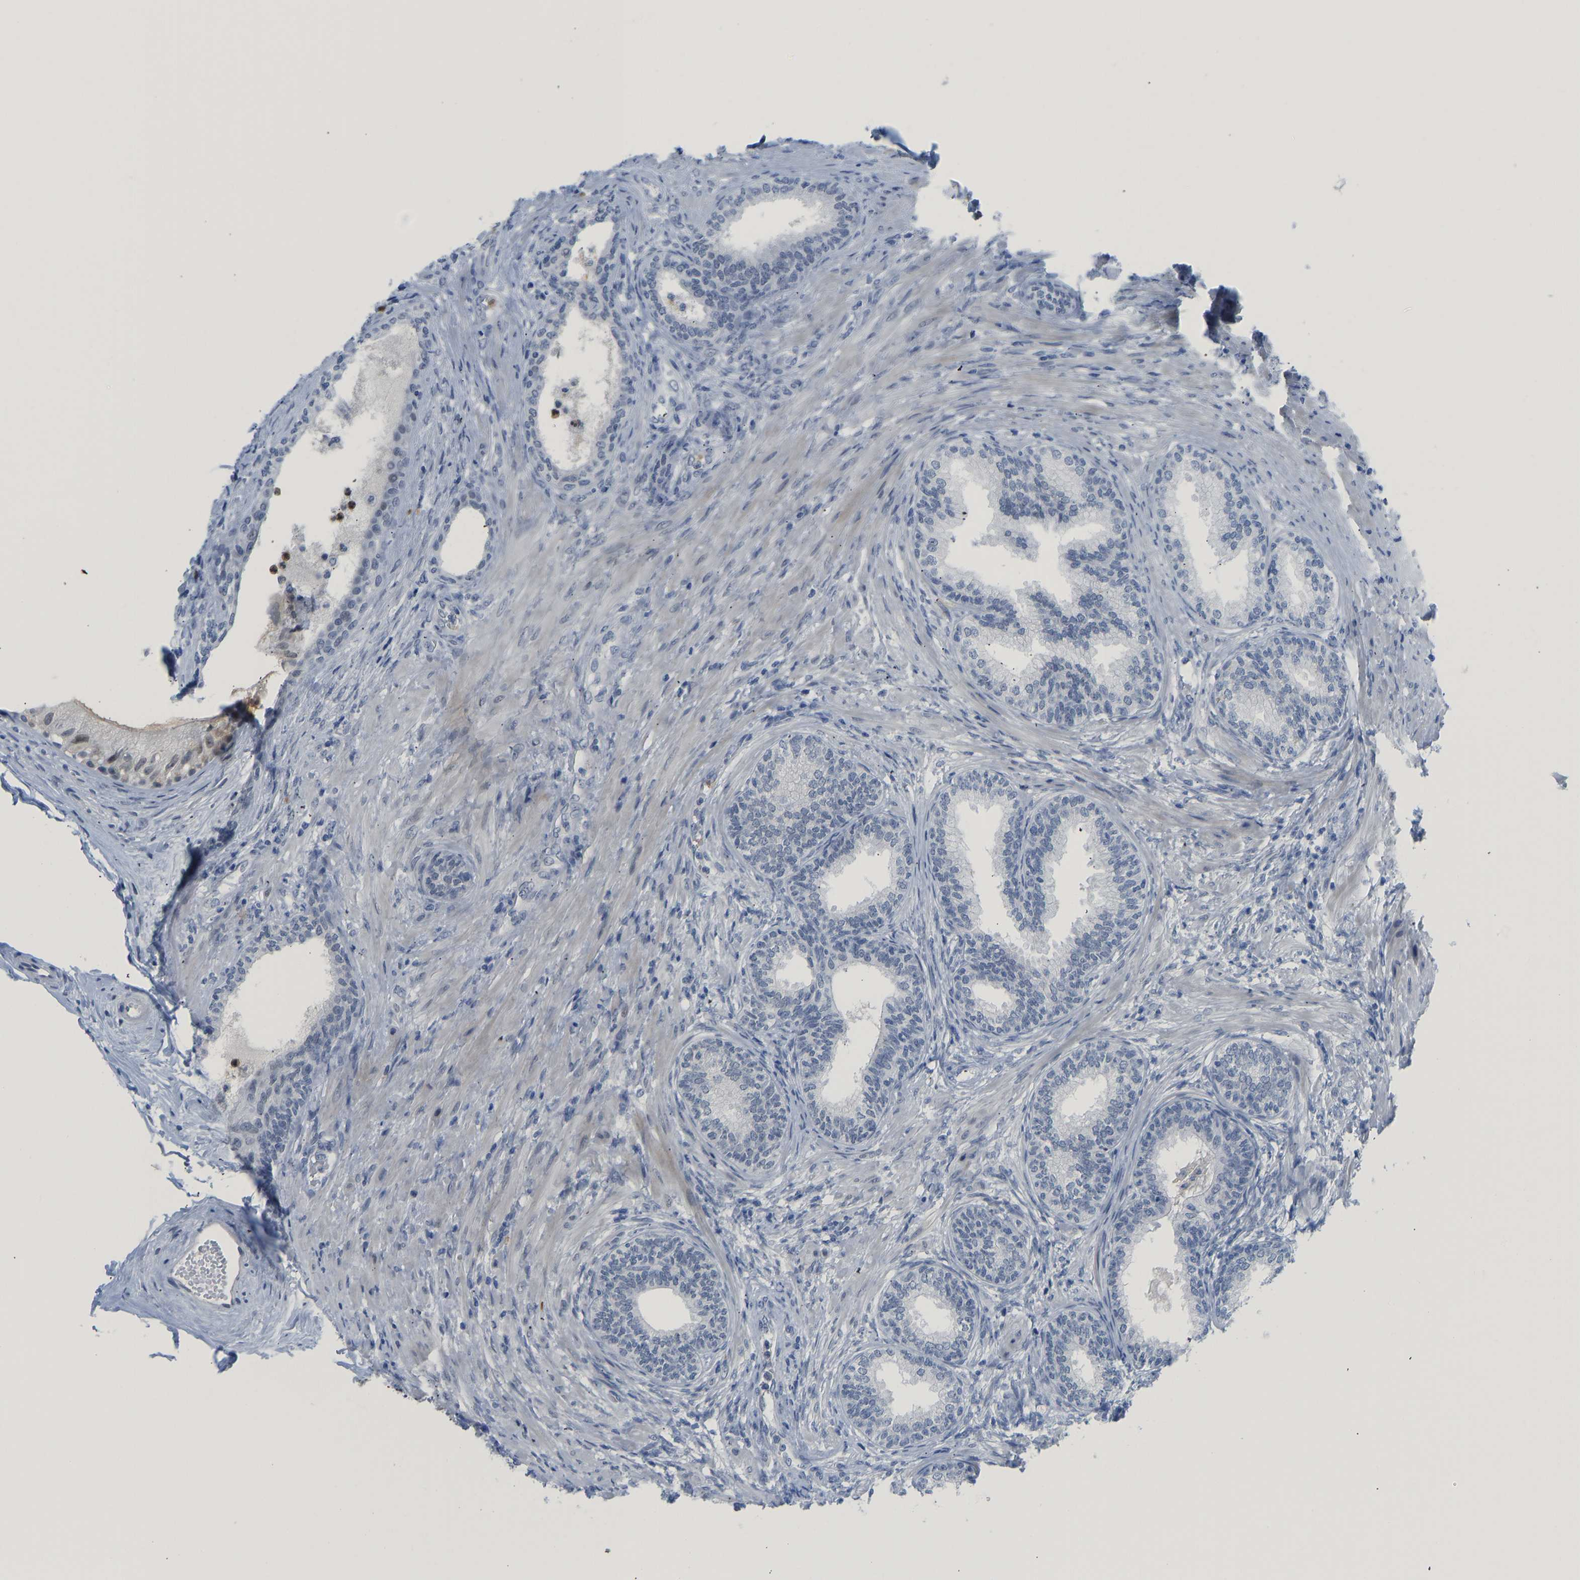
{"staining": {"intensity": "negative", "quantity": "none", "location": "none"}, "tissue": "prostate", "cell_type": "Glandular cells", "image_type": "normal", "snomed": [{"axis": "morphology", "description": "Normal tissue, NOS"}, {"axis": "topography", "description": "Prostate"}], "caption": "DAB (3,3'-diaminobenzidine) immunohistochemical staining of unremarkable human prostate displays no significant expression in glandular cells.", "gene": "TXNDC2", "patient": {"sex": "male", "age": 76}}